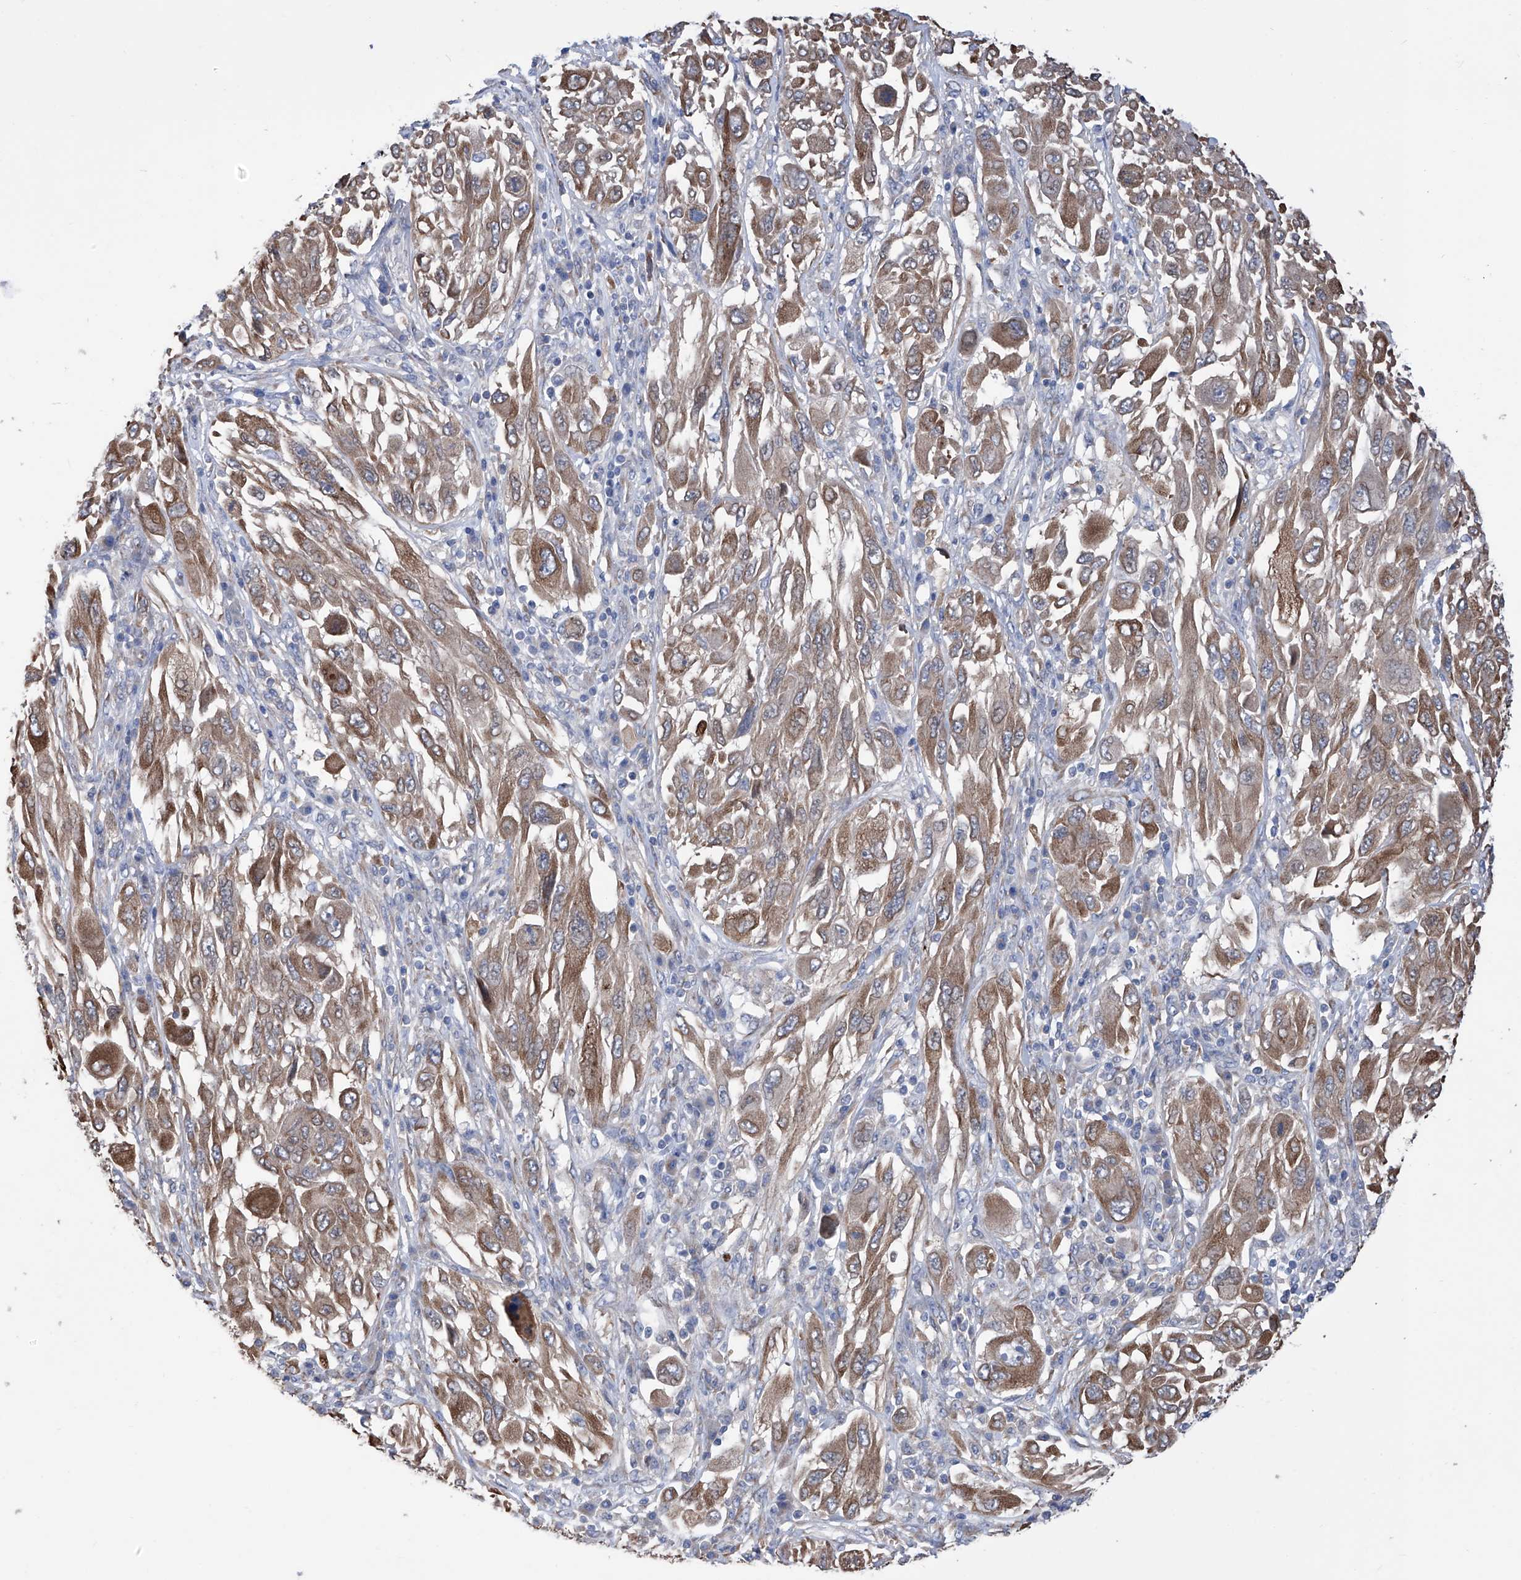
{"staining": {"intensity": "moderate", "quantity": ">75%", "location": "cytoplasmic/membranous"}, "tissue": "melanoma", "cell_type": "Tumor cells", "image_type": "cancer", "snomed": [{"axis": "morphology", "description": "Malignant melanoma, NOS"}, {"axis": "topography", "description": "Skin"}], "caption": "Brown immunohistochemical staining in human melanoma reveals moderate cytoplasmic/membranous expression in approximately >75% of tumor cells.", "gene": "SMS", "patient": {"sex": "female", "age": 91}}